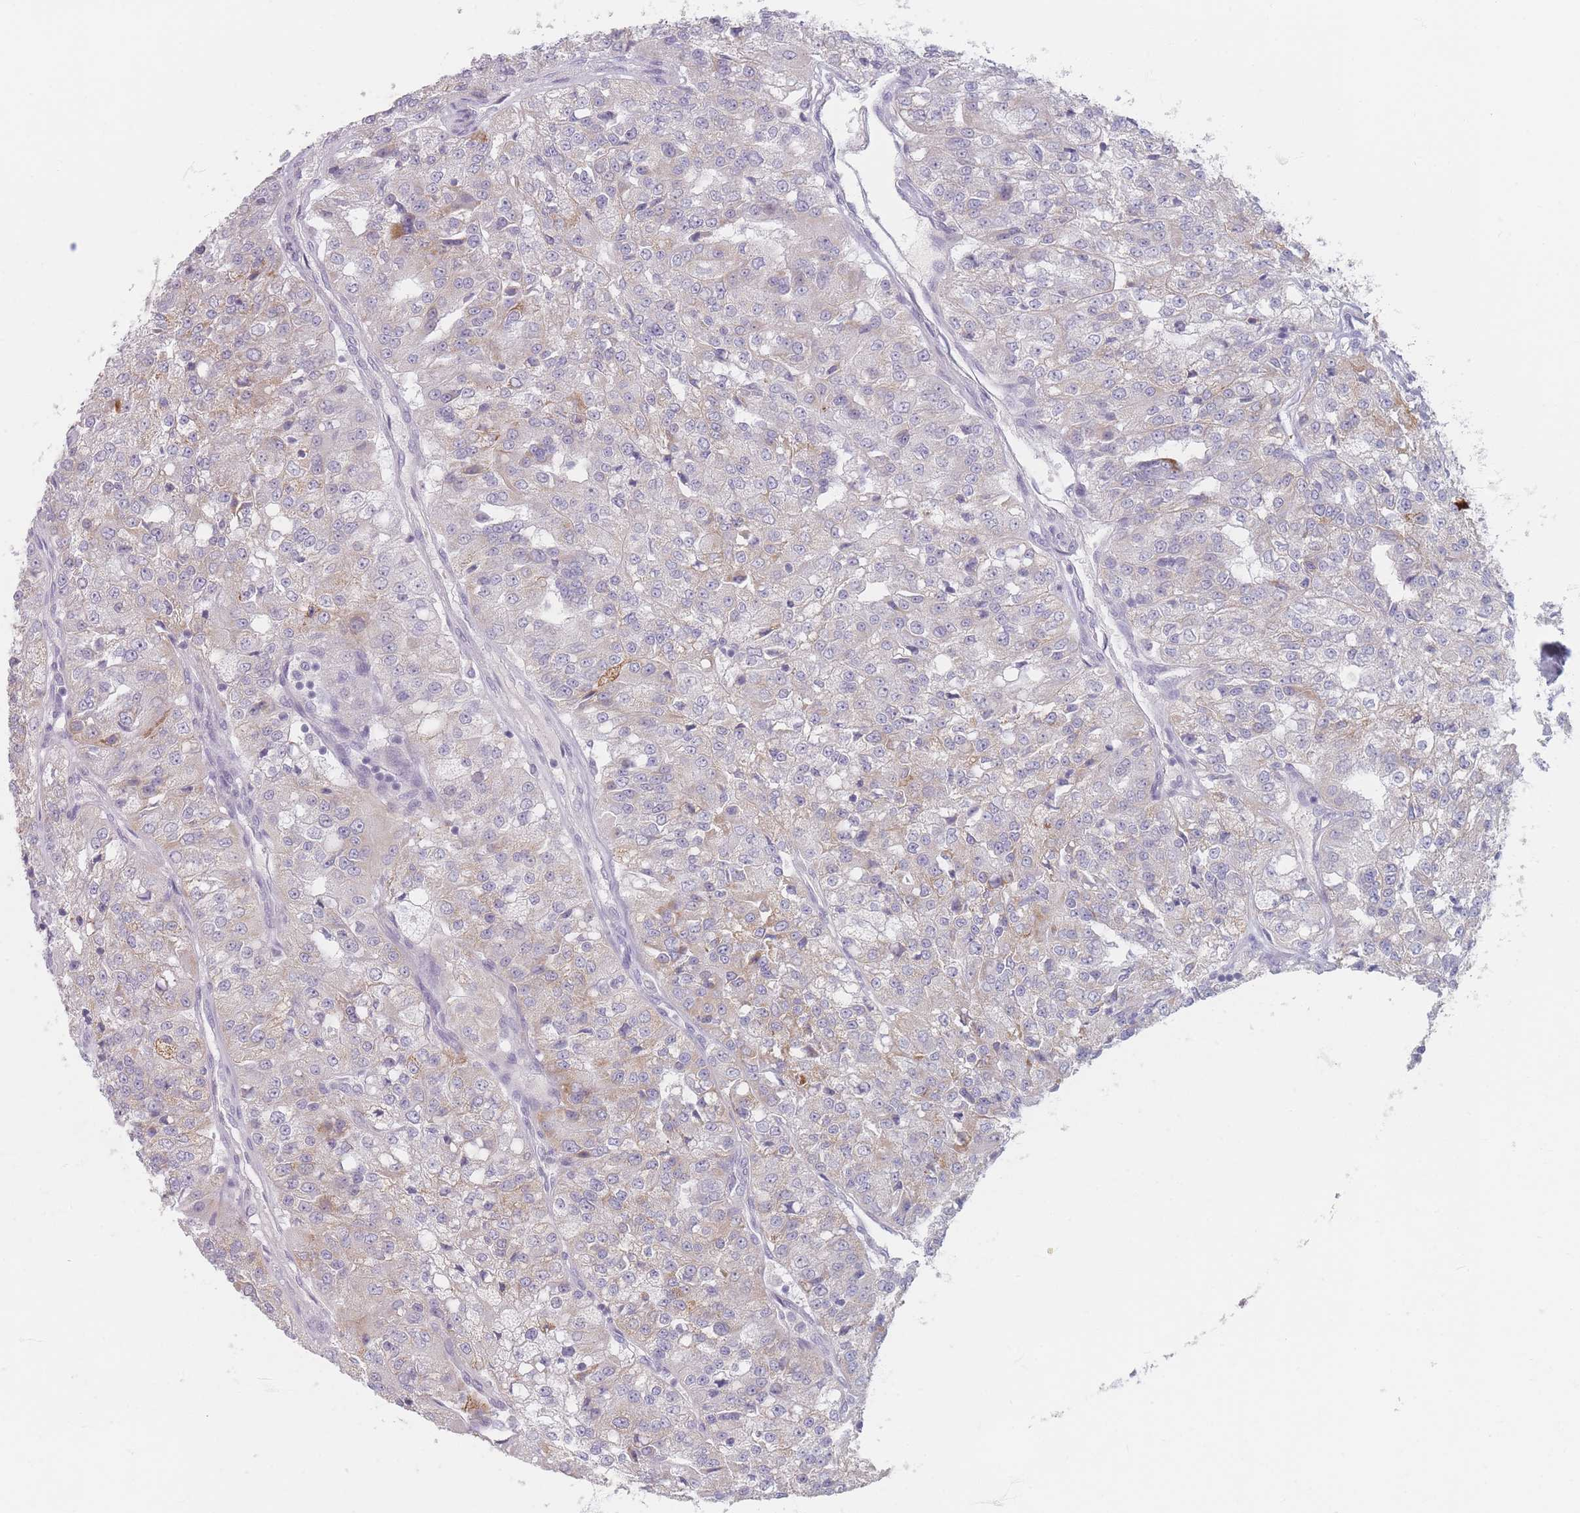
{"staining": {"intensity": "moderate", "quantity": "<25%", "location": "cytoplasmic/membranous"}, "tissue": "renal cancer", "cell_type": "Tumor cells", "image_type": "cancer", "snomed": [{"axis": "morphology", "description": "Adenocarcinoma, NOS"}, {"axis": "topography", "description": "Kidney"}], "caption": "Immunohistochemical staining of adenocarcinoma (renal) demonstrates low levels of moderate cytoplasmic/membranous expression in approximately <25% of tumor cells.", "gene": "HELZ2", "patient": {"sex": "female", "age": 63}}